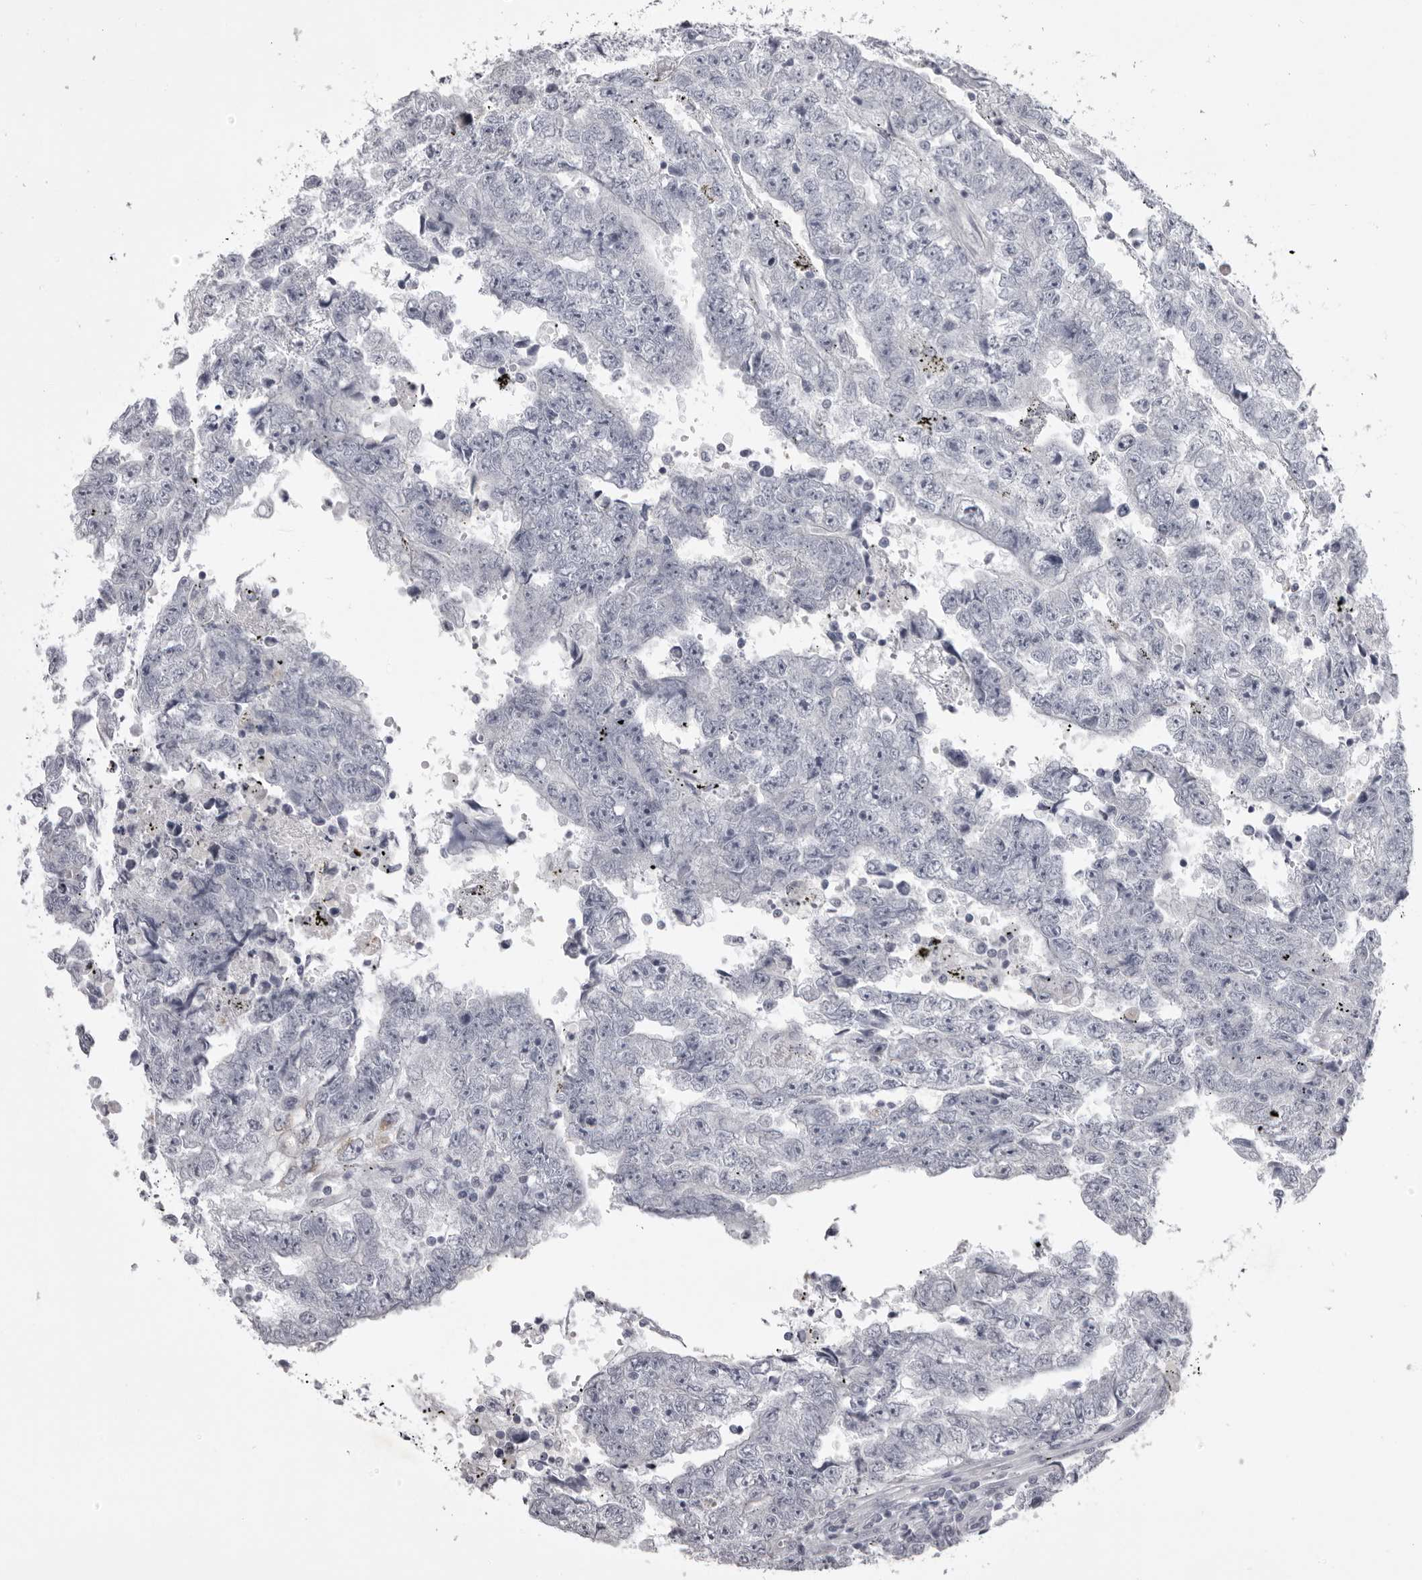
{"staining": {"intensity": "negative", "quantity": "none", "location": "none"}, "tissue": "testis cancer", "cell_type": "Tumor cells", "image_type": "cancer", "snomed": [{"axis": "morphology", "description": "Carcinoma, Embryonal, NOS"}, {"axis": "topography", "description": "Testis"}], "caption": "Testis embryonal carcinoma stained for a protein using immunohistochemistry reveals no expression tumor cells.", "gene": "EPHA10", "patient": {"sex": "male", "age": 25}}